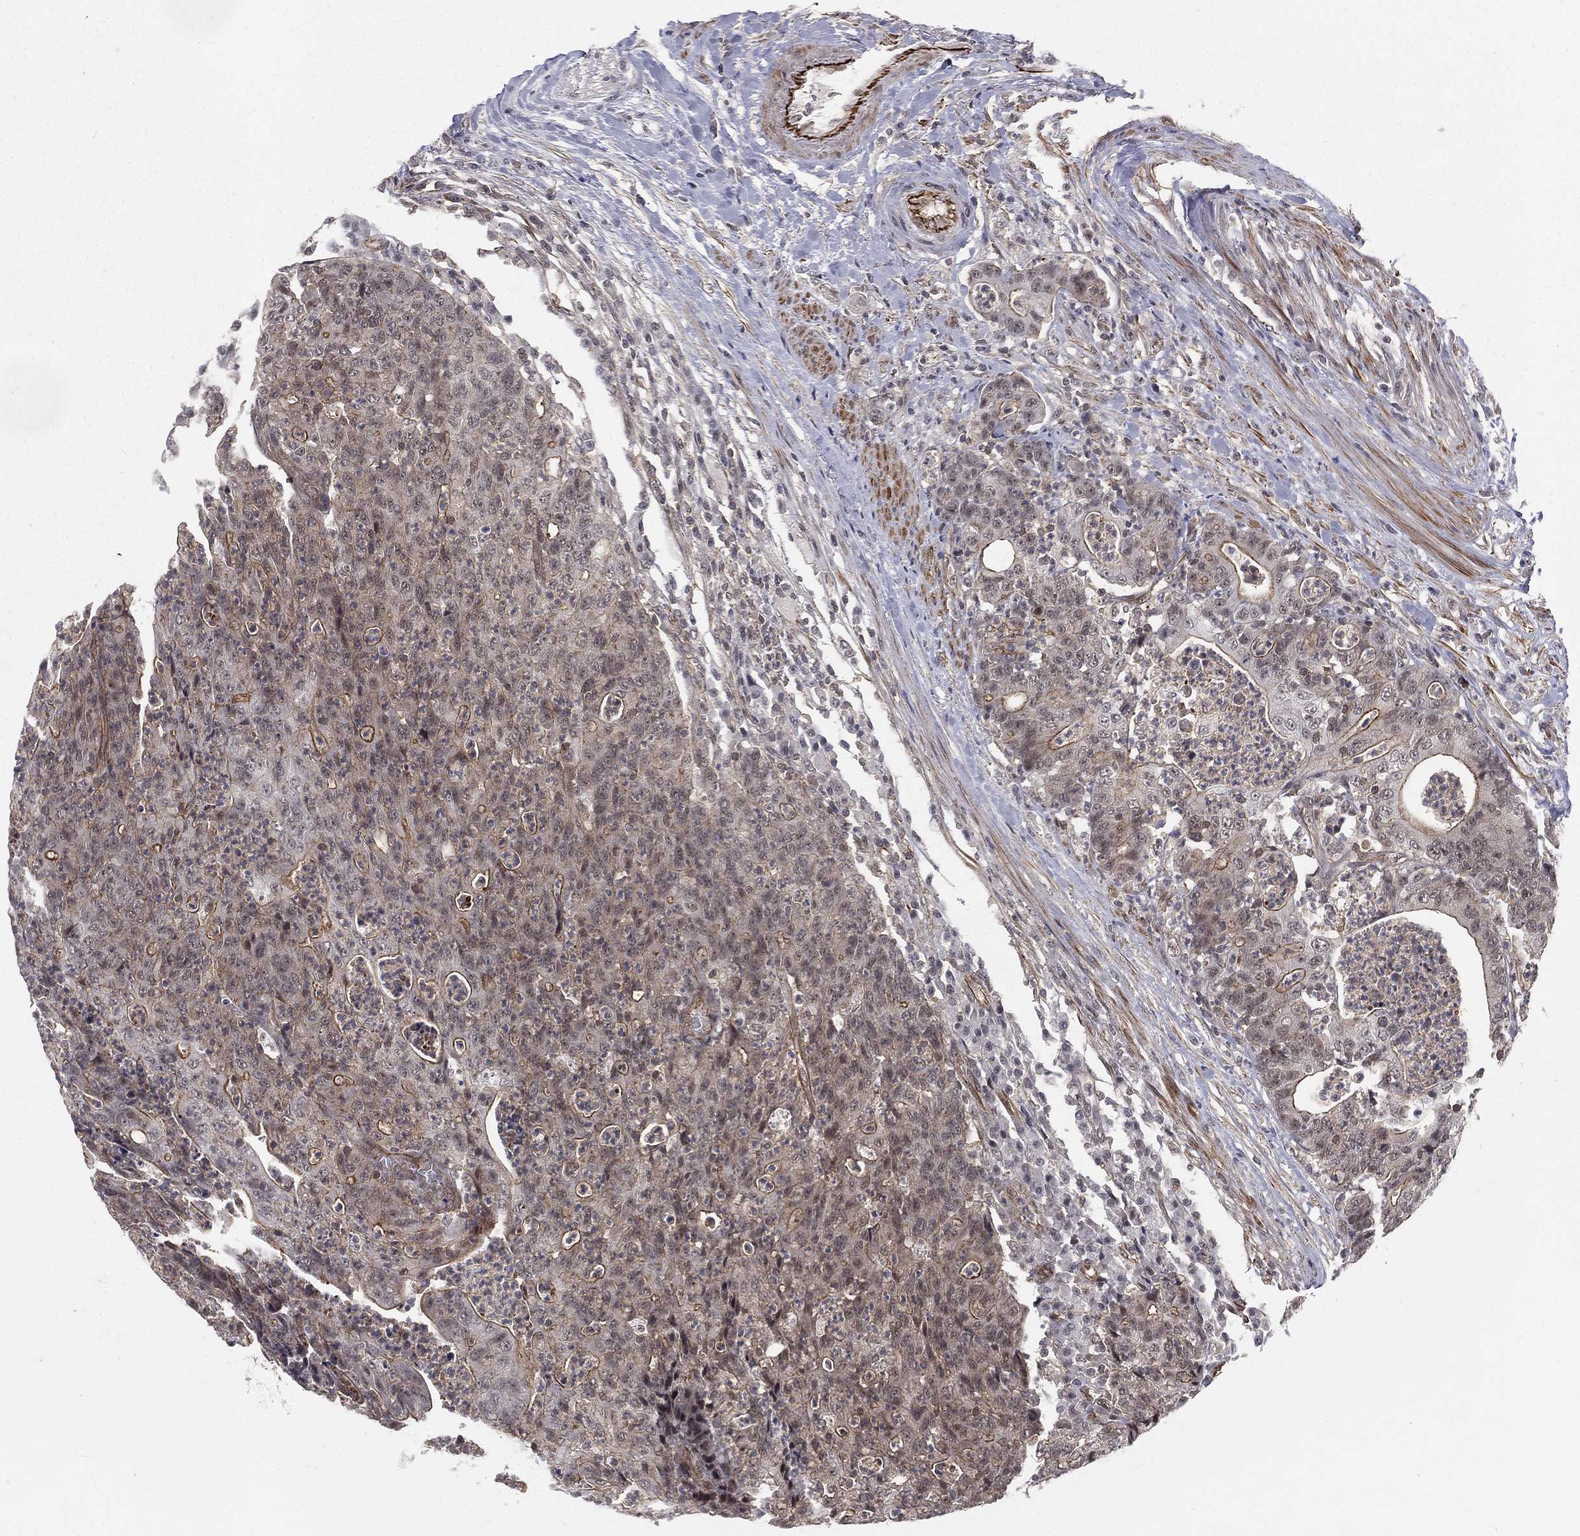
{"staining": {"intensity": "moderate", "quantity": "<25%", "location": "cytoplasmic/membranous"}, "tissue": "colorectal cancer", "cell_type": "Tumor cells", "image_type": "cancer", "snomed": [{"axis": "morphology", "description": "Adenocarcinoma, NOS"}, {"axis": "topography", "description": "Colon"}], "caption": "Protein analysis of colorectal adenocarcinoma tissue reveals moderate cytoplasmic/membranous expression in about <25% of tumor cells.", "gene": "MORC2", "patient": {"sex": "male", "age": 70}}